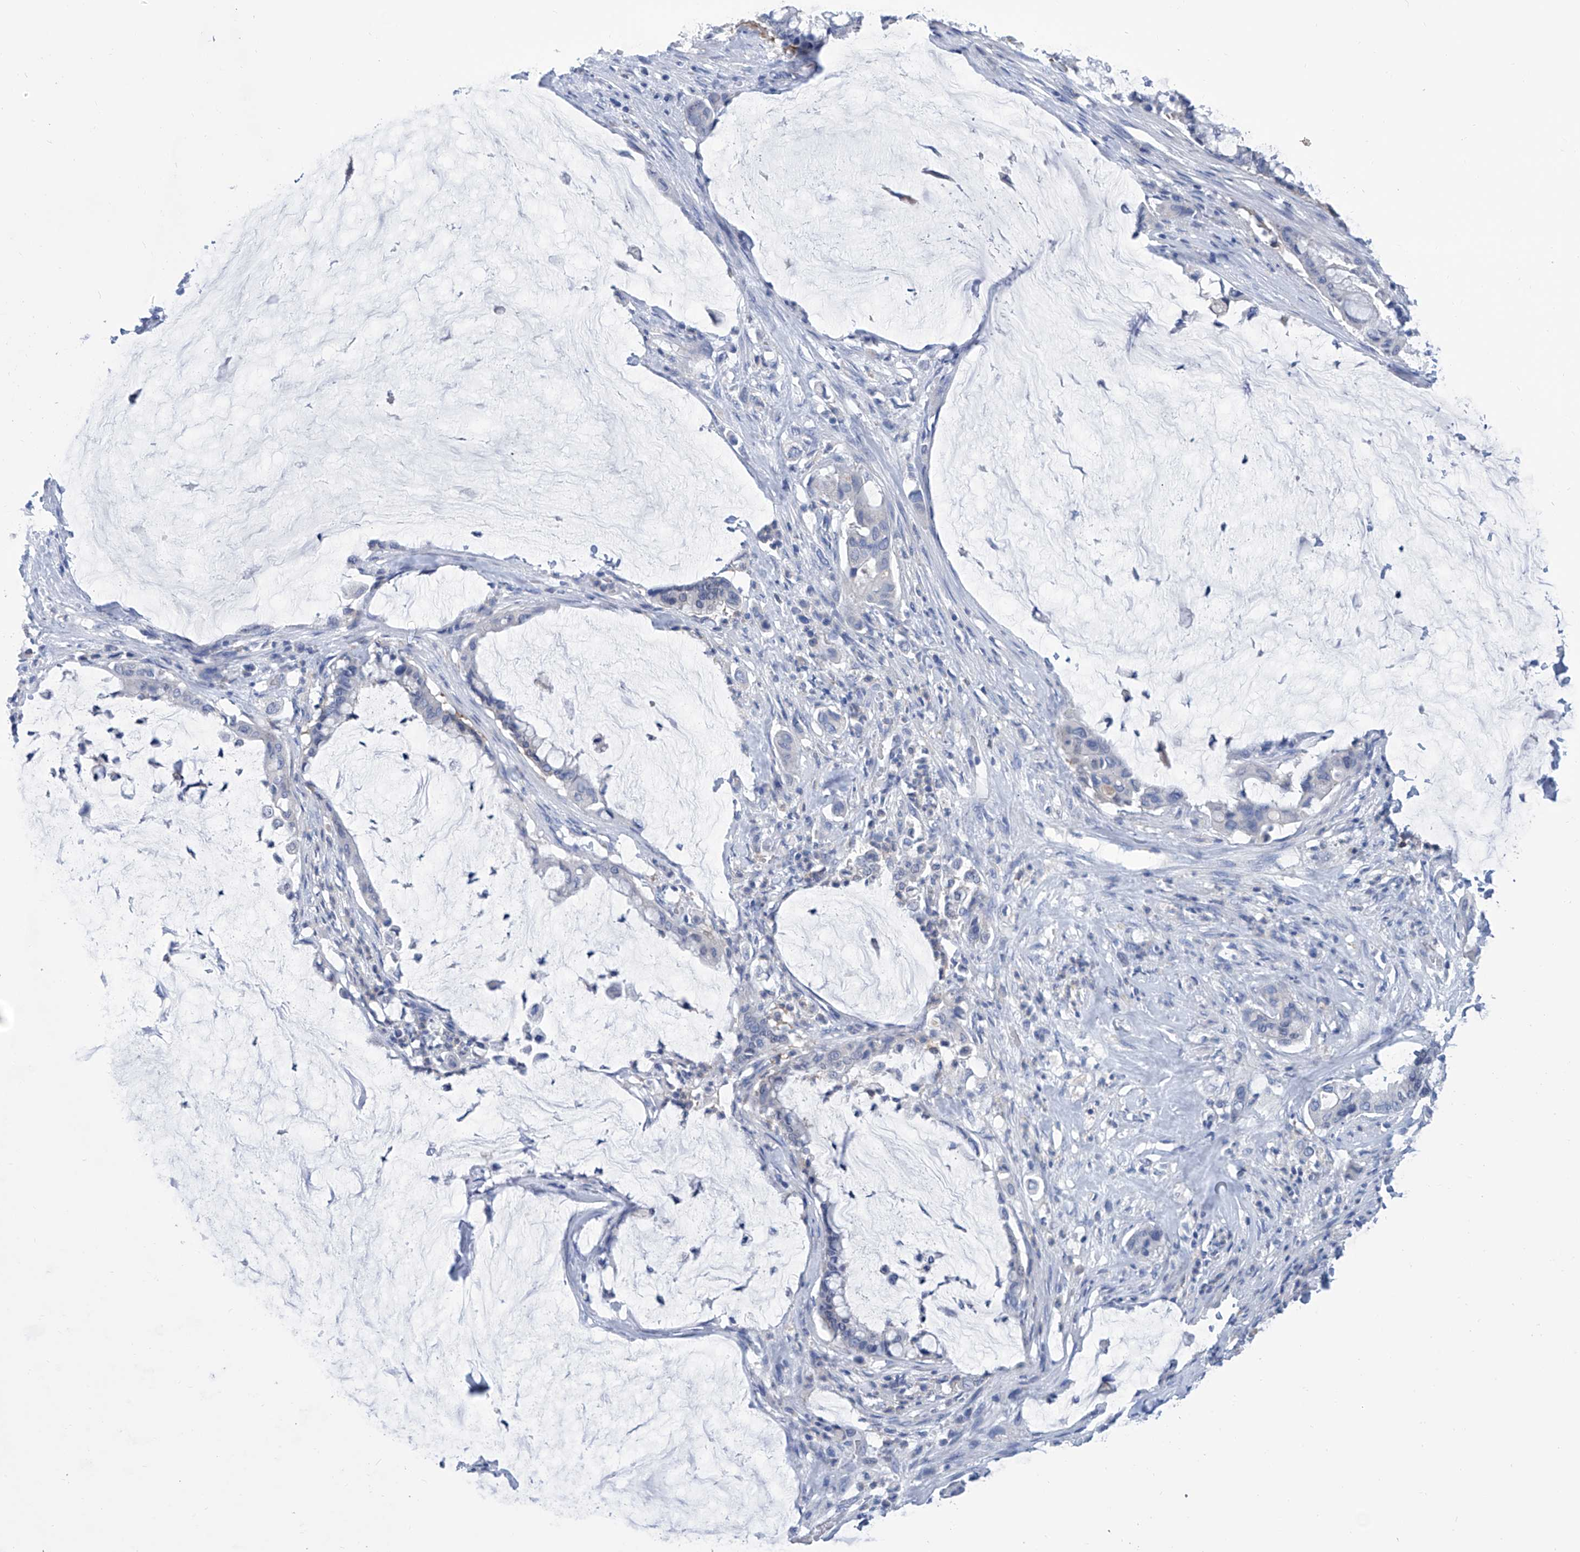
{"staining": {"intensity": "negative", "quantity": "none", "location": "none"}, "tissue": "pancreatic cancer", "cell_type": "Tumor cells", "image_type": "cancer", "snomed": [{"axis": "morphology", "description": "Adenocarcinoma, NOS"}, {"axis": "topography", "description": "Pancreas"}], "caption": "There is no significant positivity in tumor cells of adenocarcinoma (pancreatic). The staining was performed using DAB (3,3'-diaminobenzidine) to visualize the protein expression in brown, while the nuclei were stained in blue with hematoxylin (Magnification: 20x).", "gene": "IMPA2", "patient": {"sex": "male", "age": 41}}